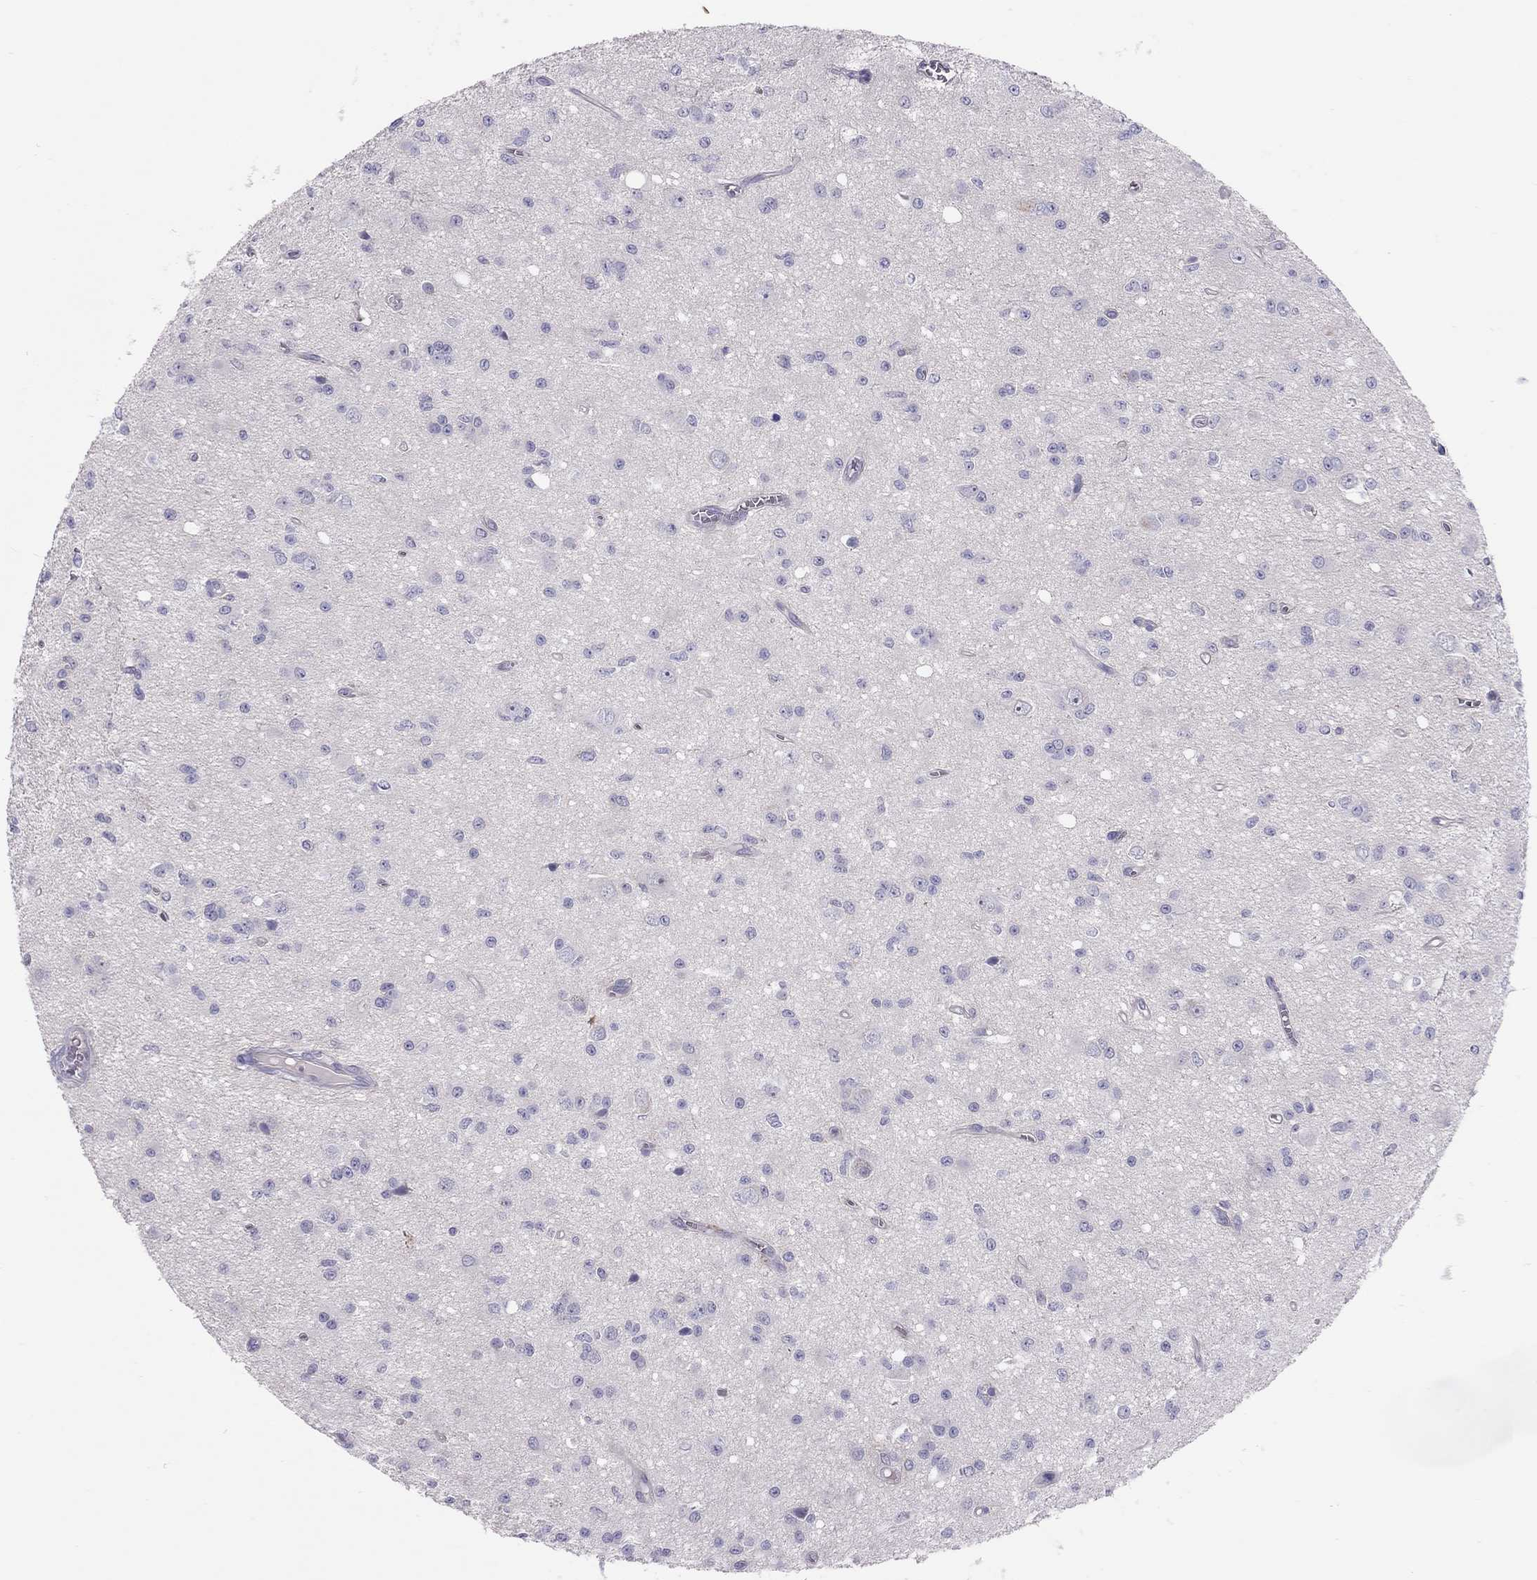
{"staining": {"intensity": "negative", "quantity": "none", "location": "none"}, "tissue": "glioma", "cell_type": "Tumor cells", "image_type": "cancer", "snomed": [{"axis": "morphology", "description": "Glioma, malignant, Low grade"}, {"axis": "topography", "description": "Brain"}], "caption": "This is an immunohistochemistry histopathology image of human low-grade glioma (malignant). There is no positivity in tumor cells.", "gene": "FRMD1", "patient": {"sex": "female", "age": 45}}